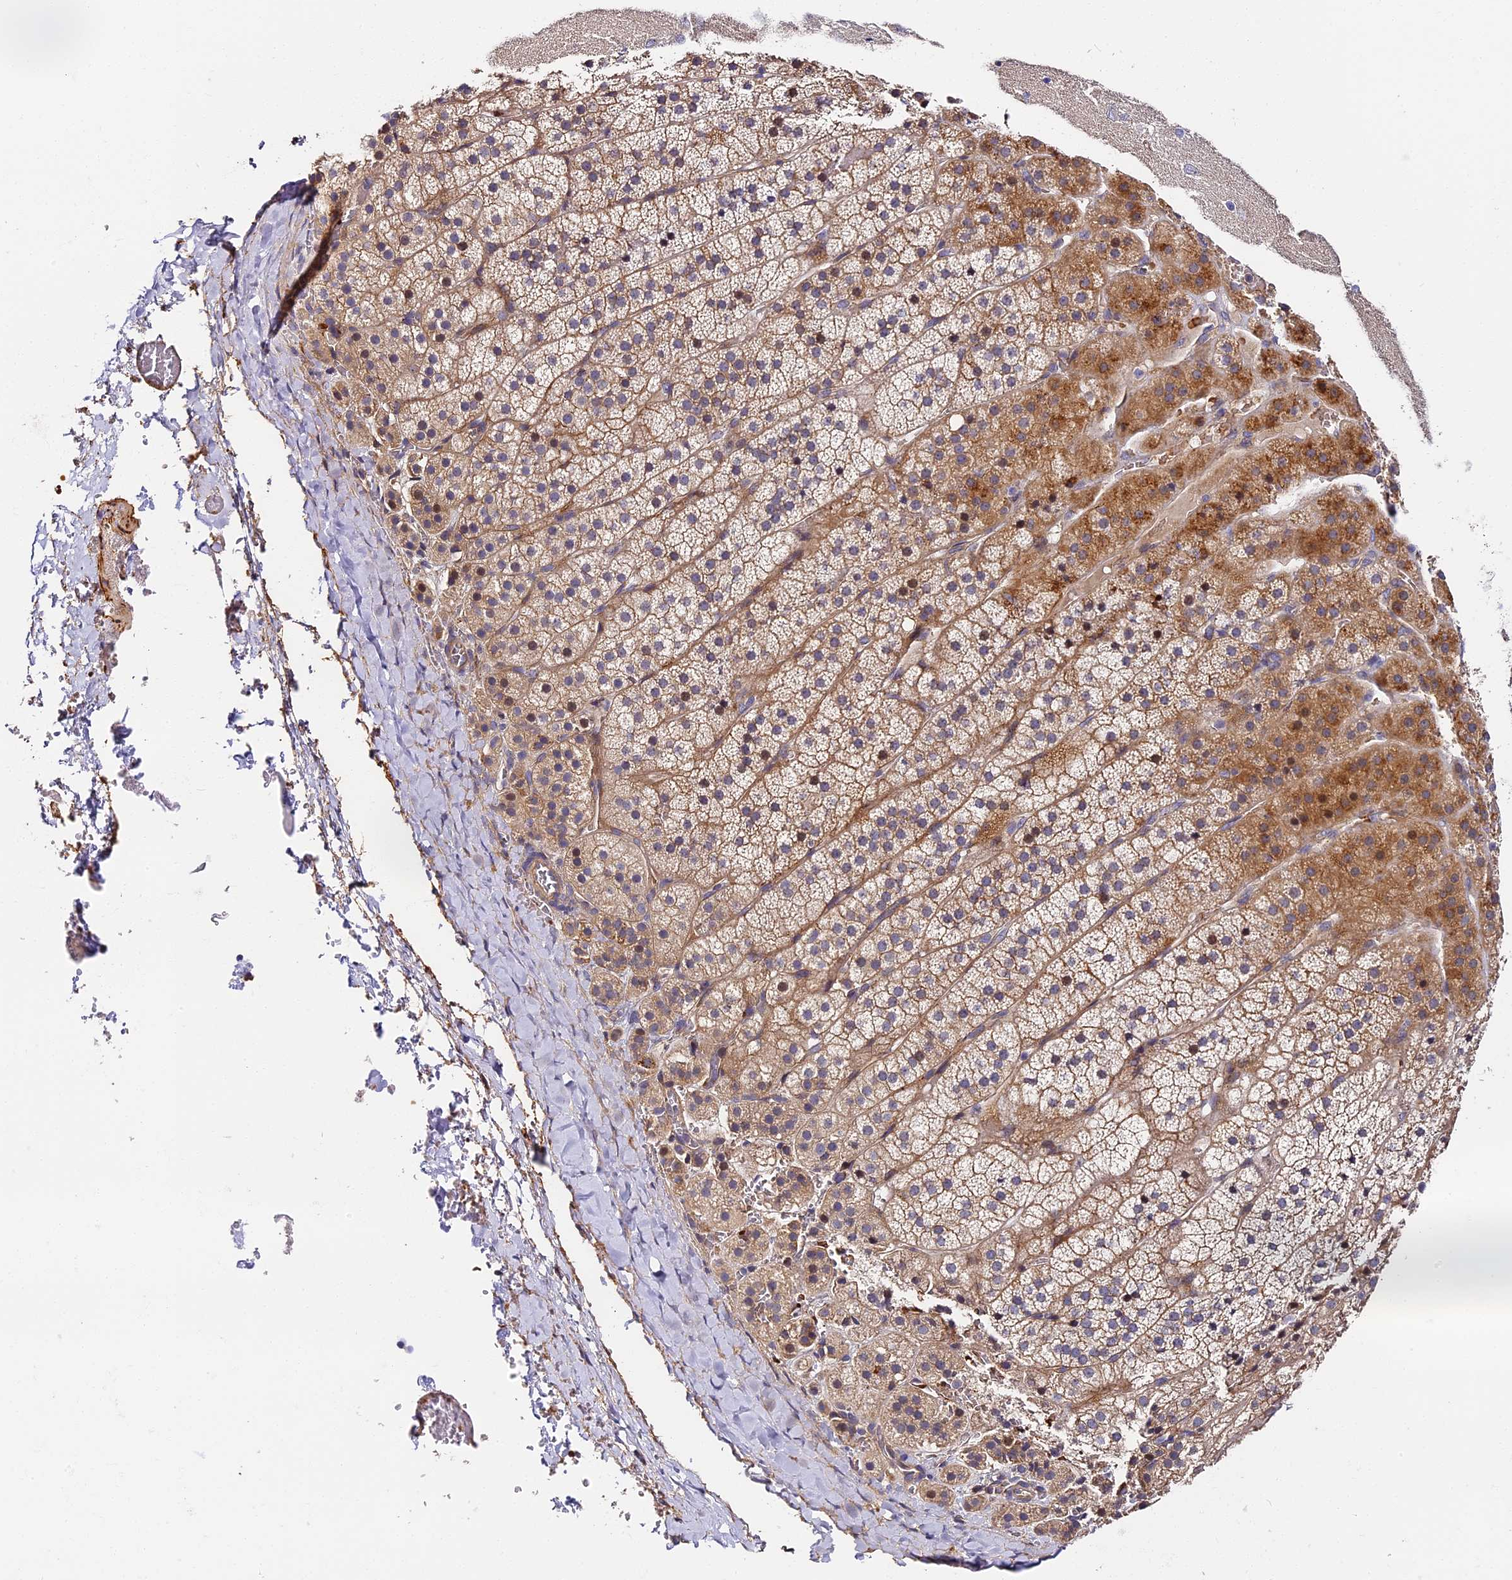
{"staining": {"intensity": "moderate", "quantity": "25%-75%", "location": "cytoplasmic/membranous"}, "tissue": "adrenal gland", "cell_type": "Glandular cells", "image_type": "normal", "snomed": [{"axis": "morphology", "description": "Normal tissue, NOS"}, {"axis": "topography", "description": "Adrenal gland"}], "caption": "Glandular cells exhibit moderate cytoplasmic/membranous expression in approximately 25%-75% of cells in benign adrenal gland. The staining was performed using DAB to visualize the protein expression in brown, while the nuclei were stained in blue with hematoxylin (Magnification: 20x).", "gene": "MISP3", "patient": {"sex": "female", "age": 44}}